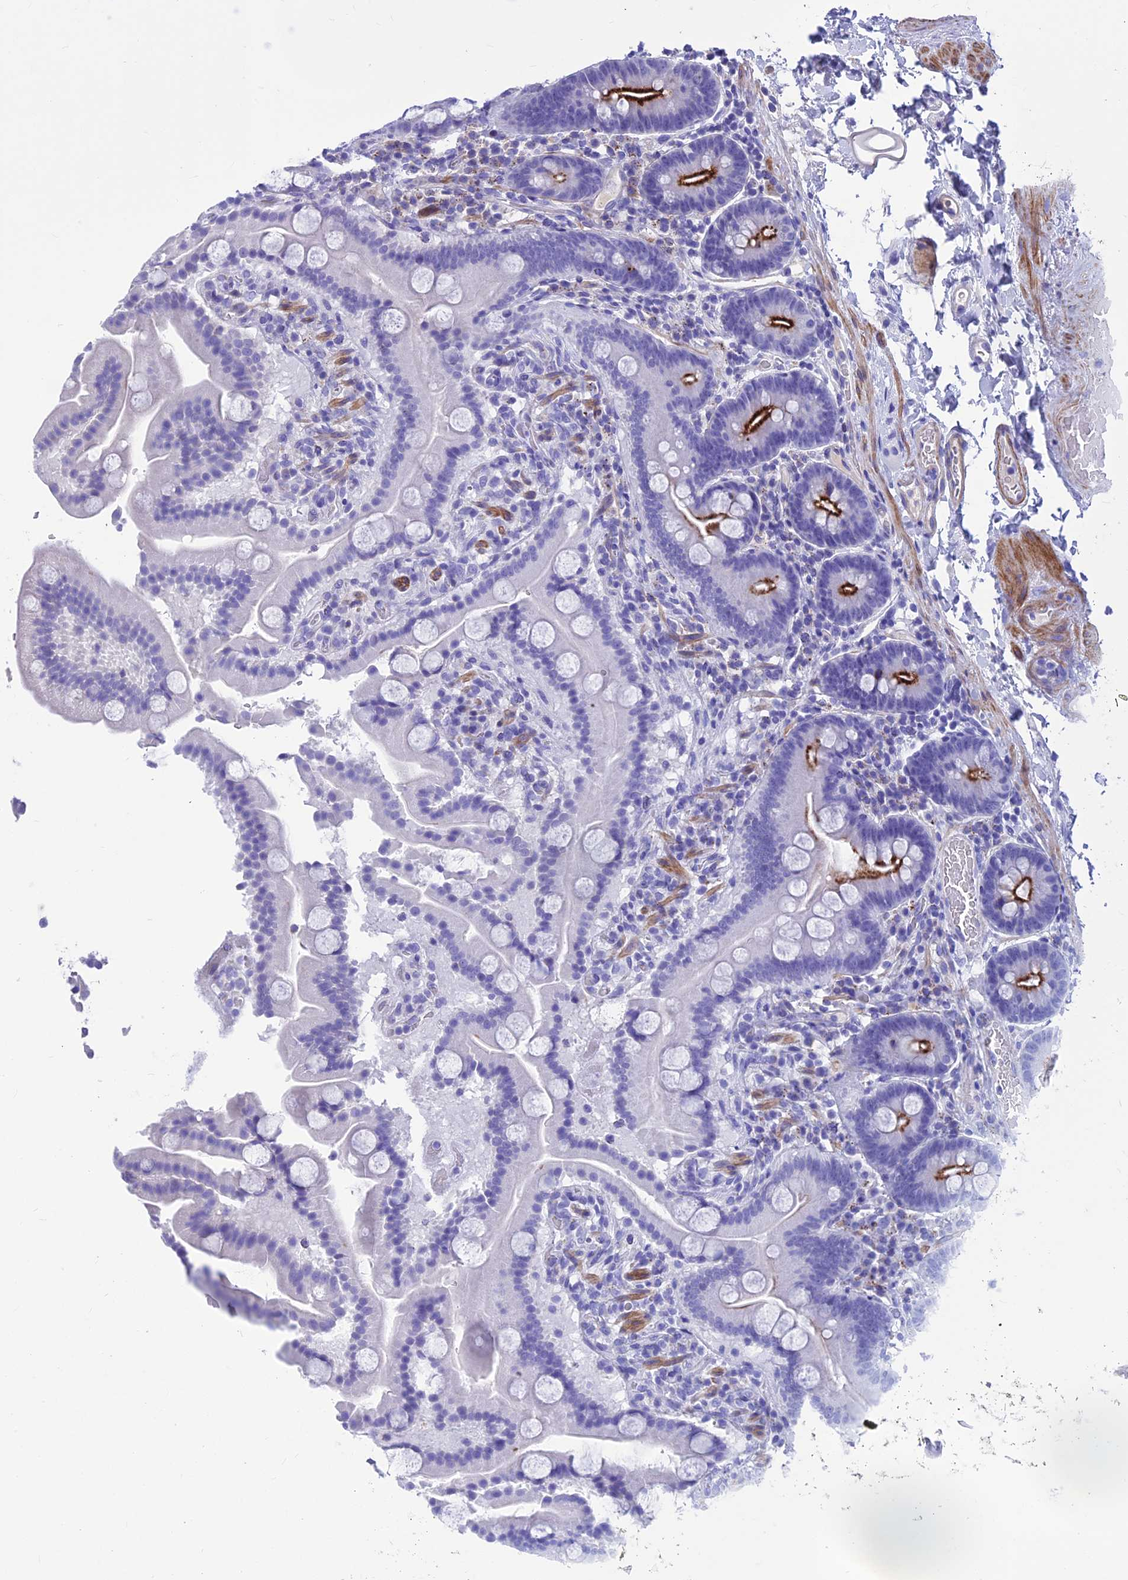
{"staining": {"intensity": "strong", "quantity": "<25%", "location": "cytoplasmic/membranous"}, "tissue": "duodenum", "cell_type": "Glandular cells", "image_type": "normal", "snomed": [{"axis": "morphology", "description": "Normal tissue, NOS"}, {"axis": "topography", "description": "Duodenum"}], "caption": "Benign duodenum was stained to show a protein in brown. There is medium levels of strong cytoplasmic/membranous staining in approximately <25% of glandular cells.", "gene": "GNG11", "patient": {"sex": "male", "age": 55}}